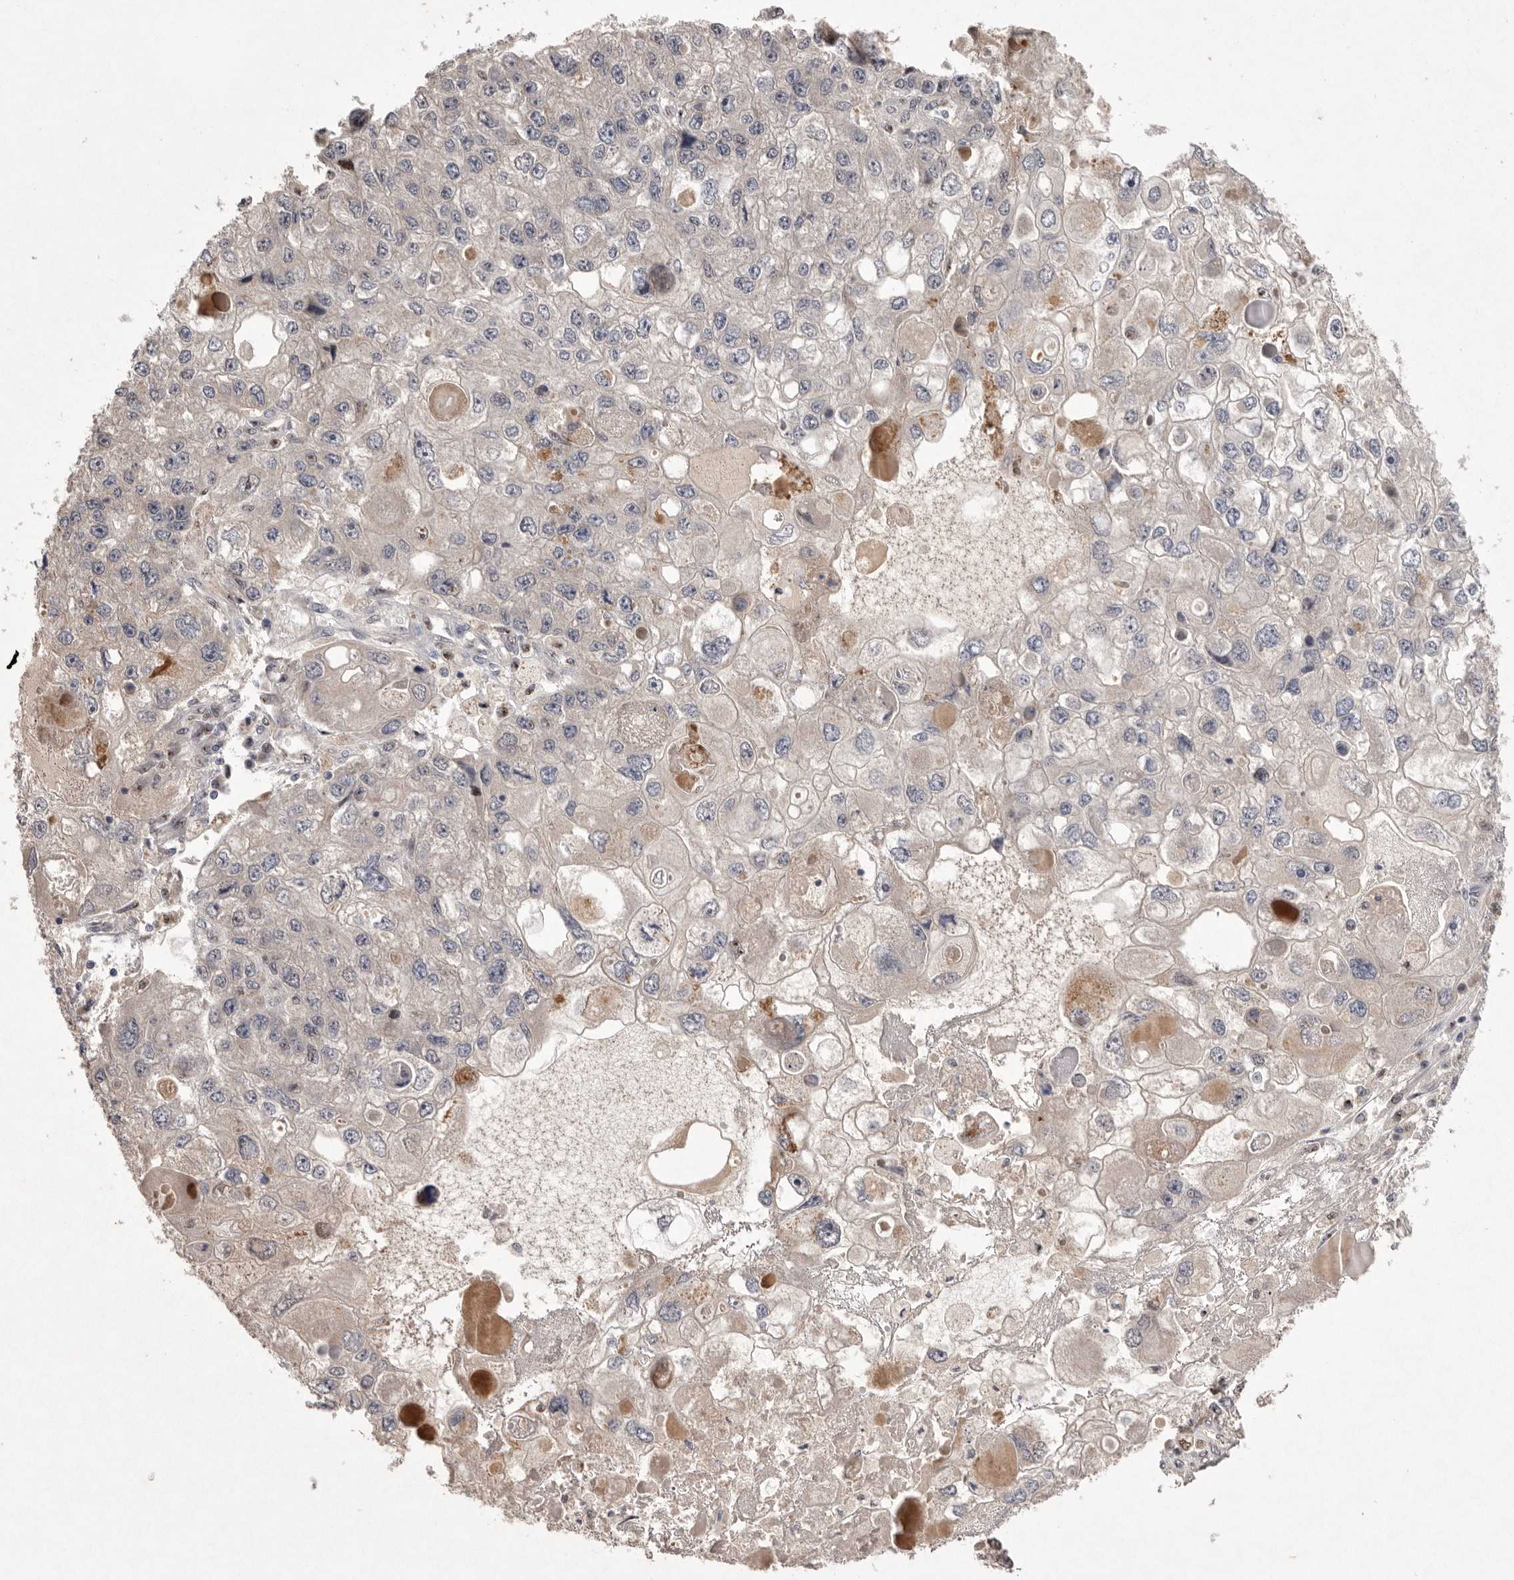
{"staining": {"intensity": "moderate", "quantity": "<25%", "location": "nuclear"}, "tissue": "endometrial cancer", "cell_type": "Tumor cells", "image_type": "cancer", "snomed": [{"axis": "morphology", "description": "Adenocarcinoma, NOS"}, {"axis": "topography", "description": "Endometrium"}], "caption": "Immunohistochemistry (IHC) photomicrograph of endometrial cancer (adenocarcinoma) stained for a protein (brown), which displays low levels of moderate nuclear staining in approximately <25% of tumor cells.", "gene": "HUS1", "patient": {"sex": "female", "age": 49}}